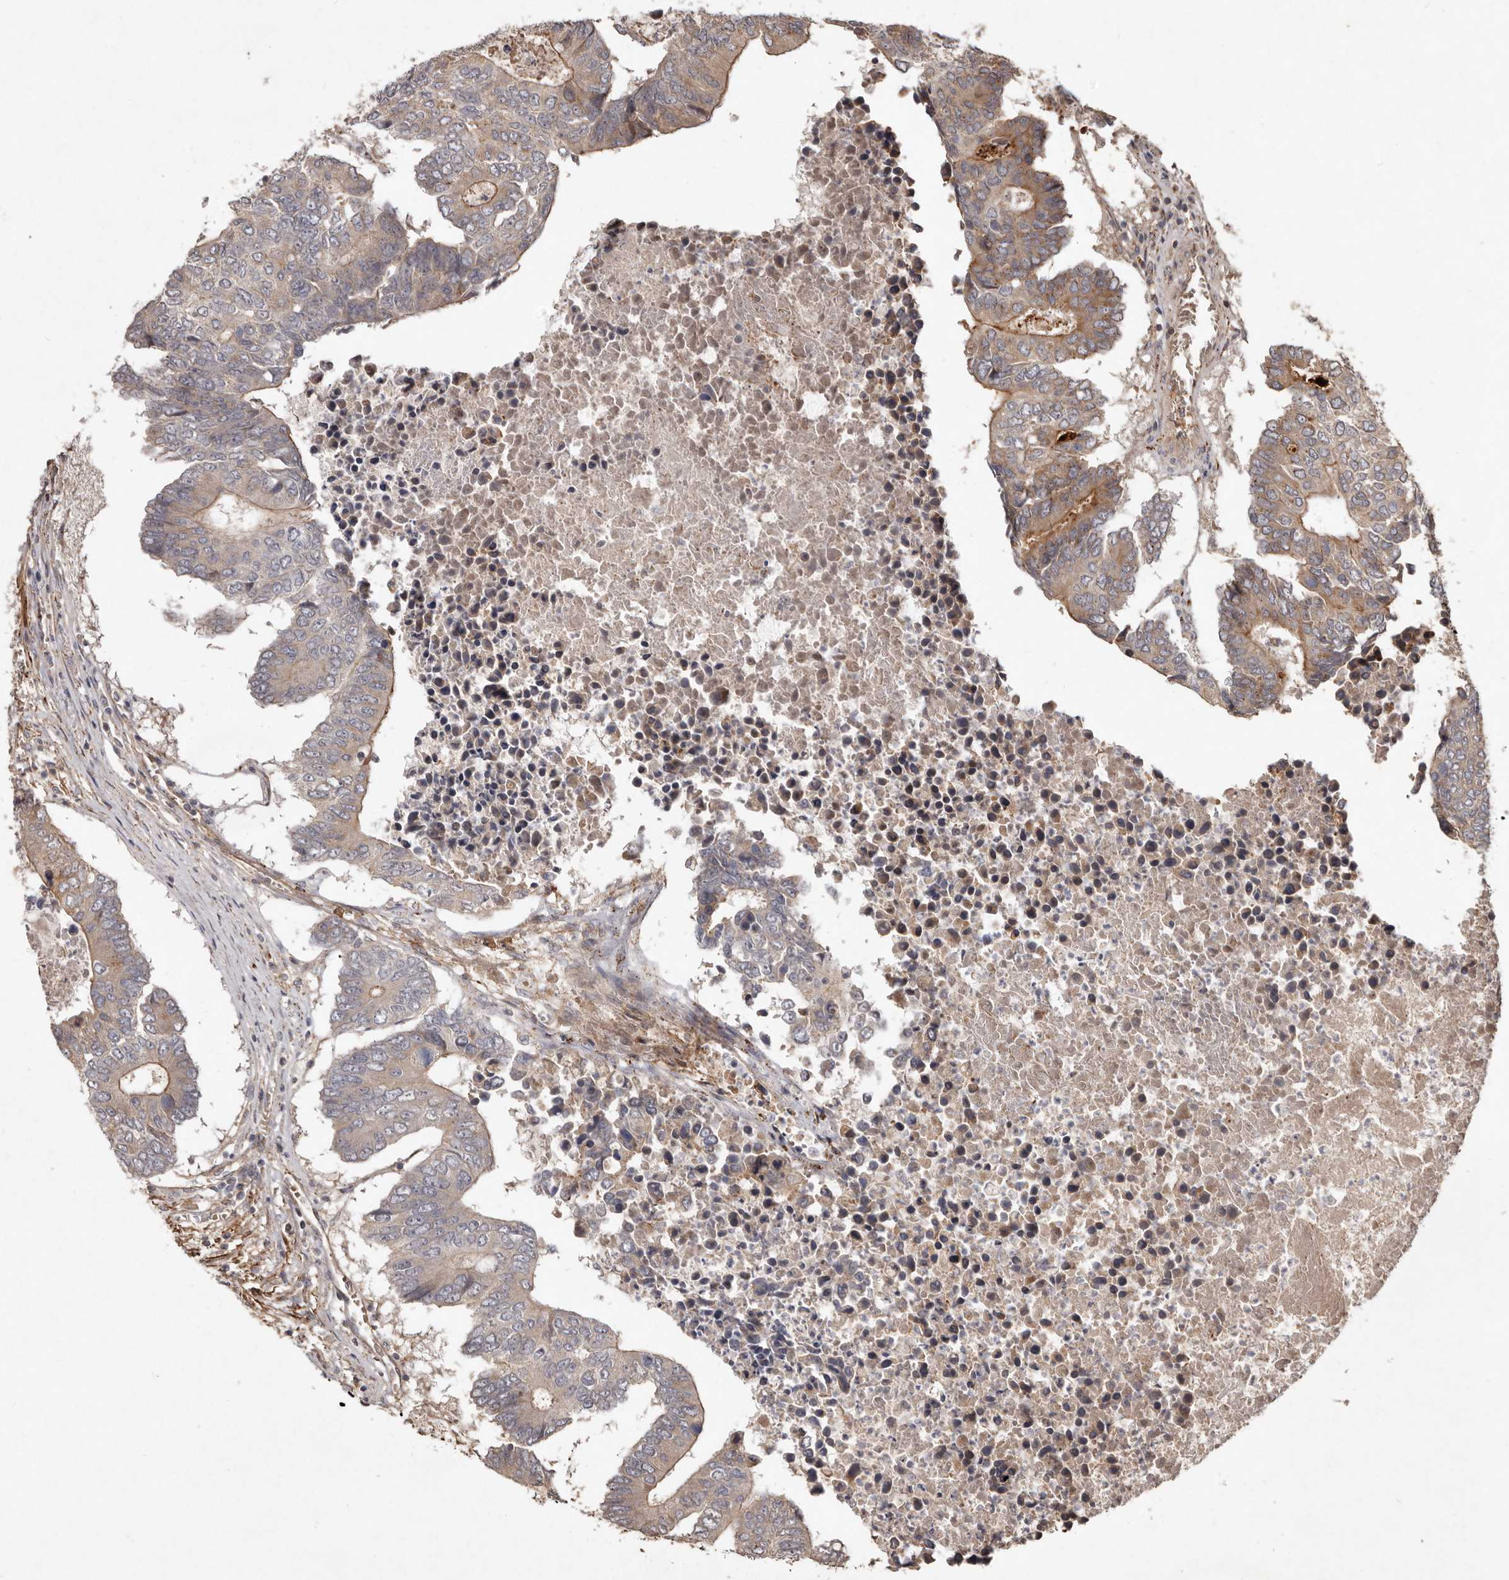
{"staining": {"intensity": "moderate", "quantity": "<25%", "location": "cytoplasmic/membranous"}, "tissue": "colorectal cancer", "cell_type": "Tumor cells", "image_type": "cancer", "snomed": [{"axis": "morphology", "description": "Adenocarcinoma, NOS"}, {"axis": "topography", "description": "Colon"}], "caption": "Colorectal adenocarcinoma was stained to show a protein in brown. There is low levels of moderate cytoplasmic/membranous staining in approximately <25% of tumor cells.", "gene": "SEMA3A", "patient": {"sex": "male", "age": 87}}